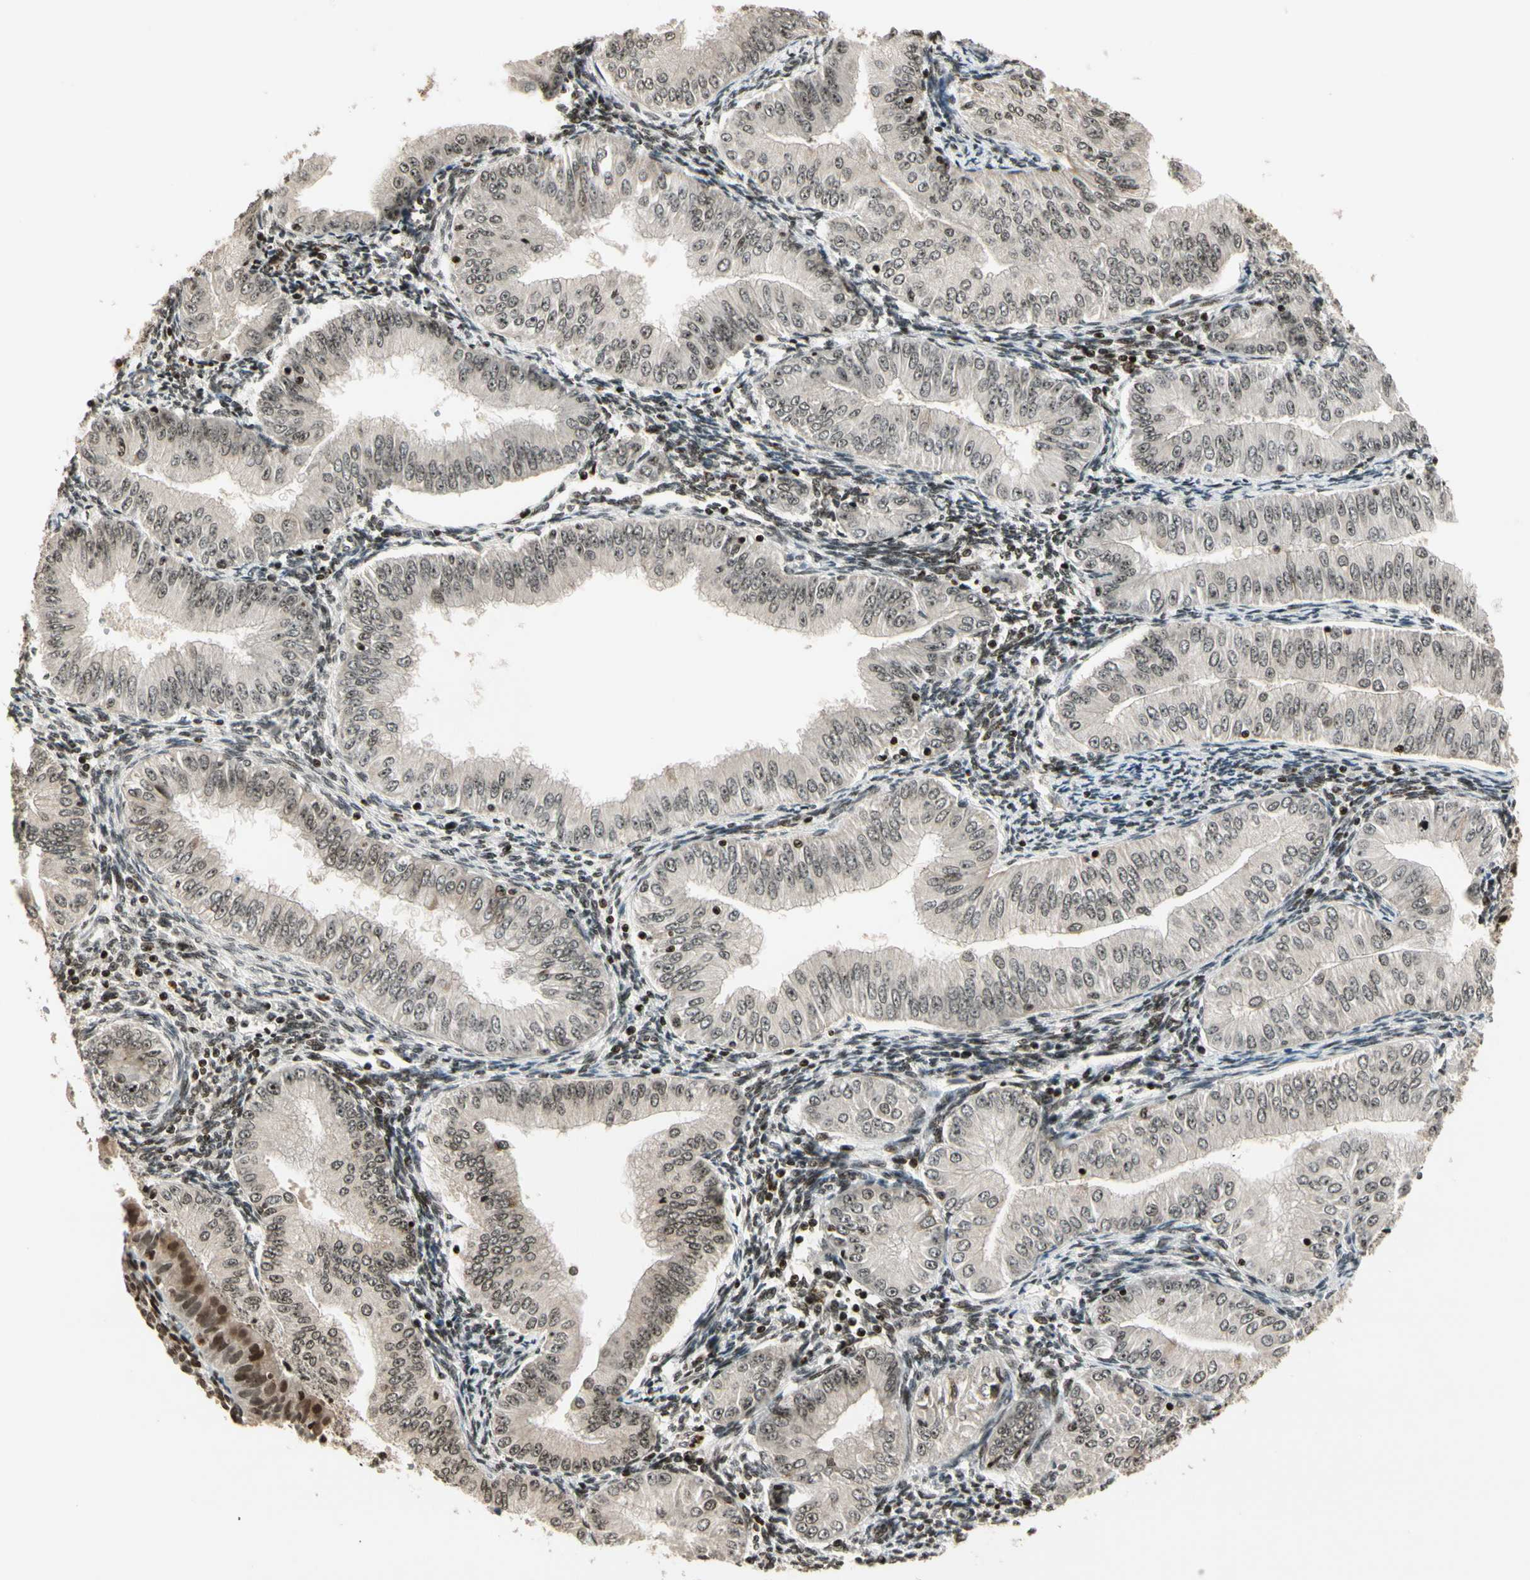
{"staining": {"intensity": "weak", "quantity": ">75%", "location": "nuclear"}, "tissue": "endometrial cancer", "cell_type": "Tumor cells", "image_type": "cancer", "snomed": [{"axis": "morphology", "description": "Normal tissue, NOS"}, {"axis": "morphology", "description": "Adenocarcinoma, NOS"}, {"axis": "topography", "description": "Endometrium"}], "caption": "Protein analysis of endometrial adenocarcinoma tissue demonstrates weak nuclear expression in approximately >75% of tumor cells. The protein of interest is shown in brown color, while the nuclei are stained blue.", "gene": "TSHZ3", "patient": {"sex": "female", "age": 53}}